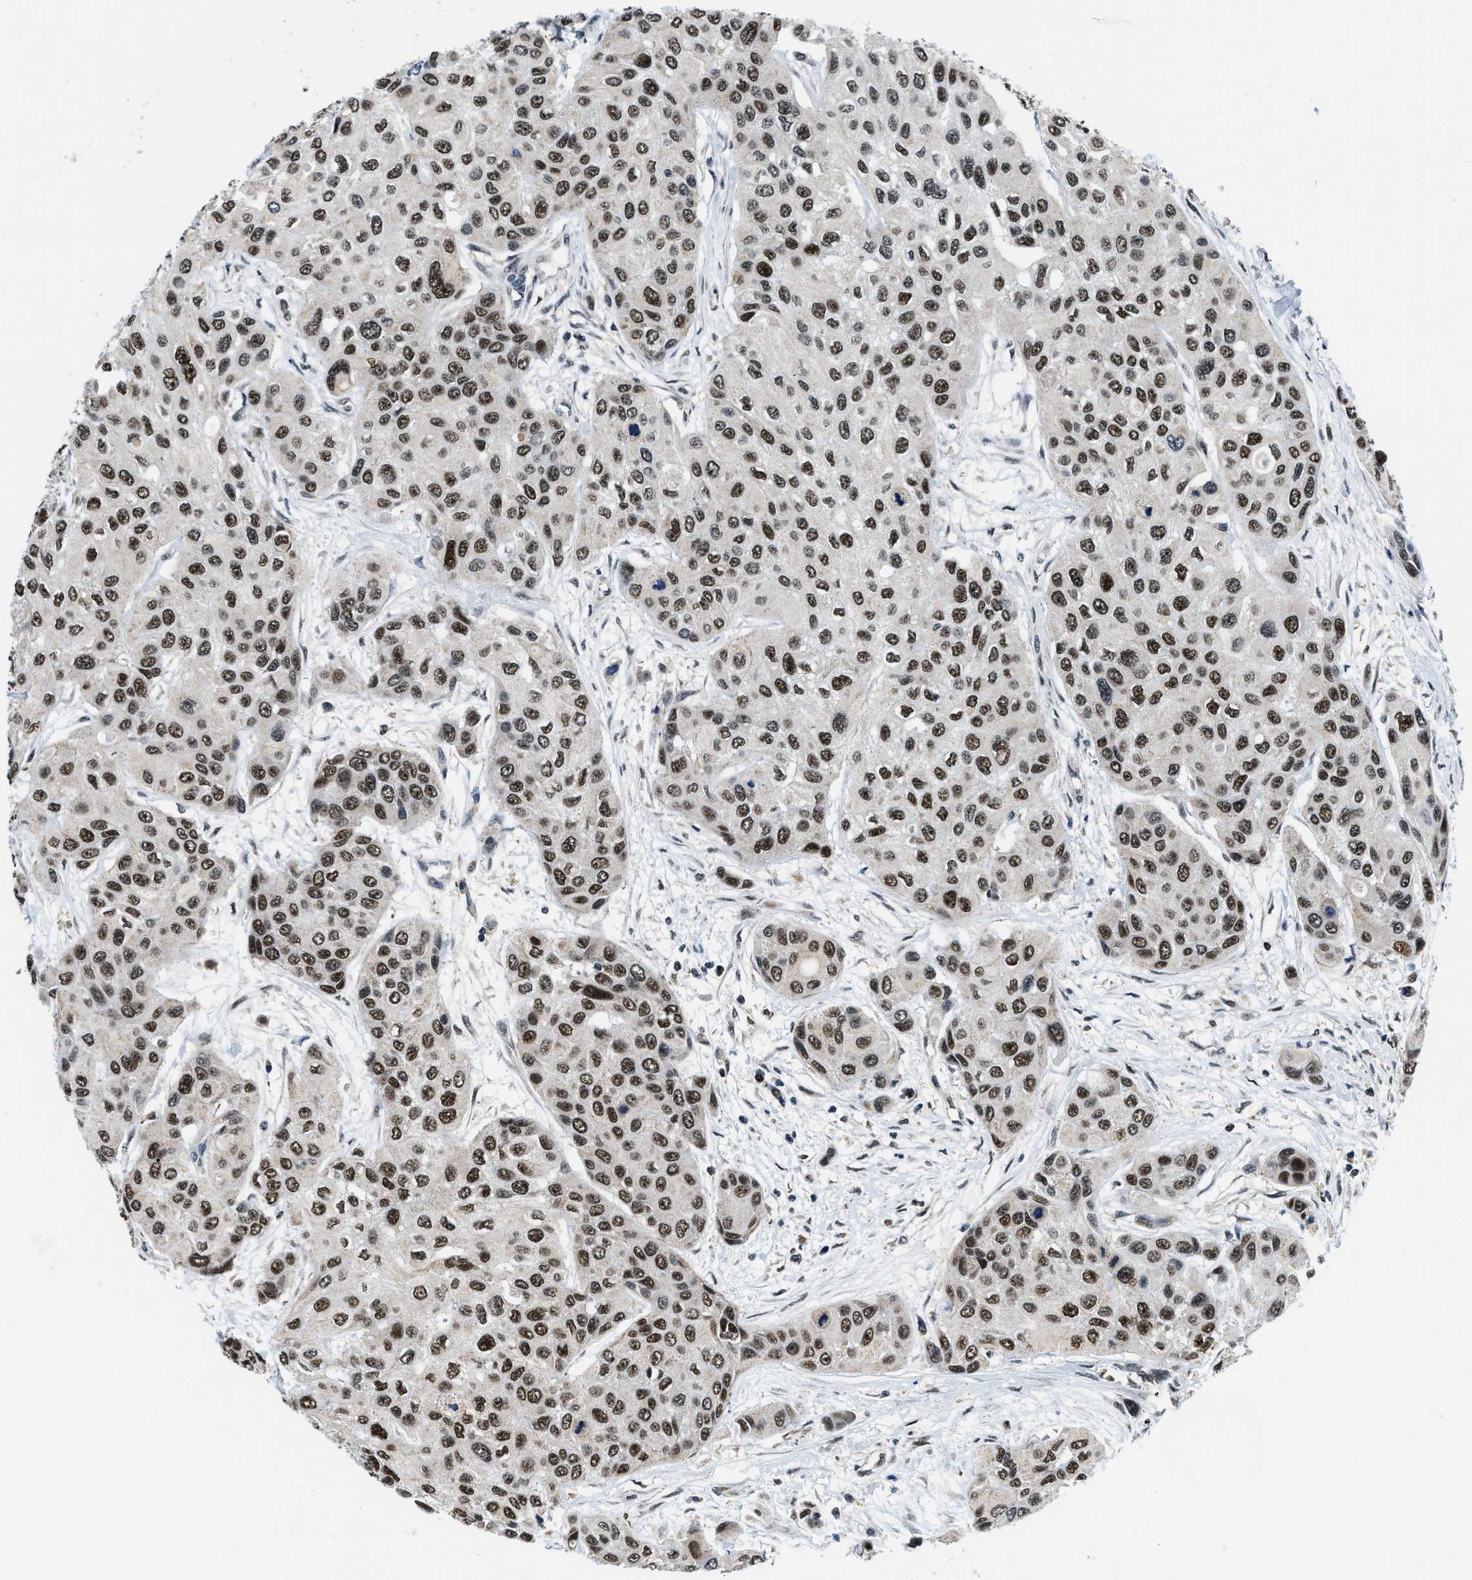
{"staining": {"intensity": "strong", "quantity": ">75%", "location": "nuclear"}, "tissue": "urothelial cancer", "cell_type": "Tumor cells", "image_type": "cancer", "snomed": [{"axis": "morphology", "description": "Urothelial carcinoma, High grade"}, {"axis": "topography", "description": "Urinary bladder"}], "caption": "High-magnification brightfield microscopy of urothelial cancer stained with DAB (3,3'-diaminobenzidine) (brown) and counterstained with hematoxylin (blue). tumor cells exhibit strong nuclear expression is appreciated in approximately>75% of cells. The staining is performed using DAB (3,3'-diaminobenzidine) brown chromogen to label protein expression. The nuclei are counter-stained blue using hematoxylin.", "gene": "KDM3B", "patient": {"sex": "female", "age": 56}}